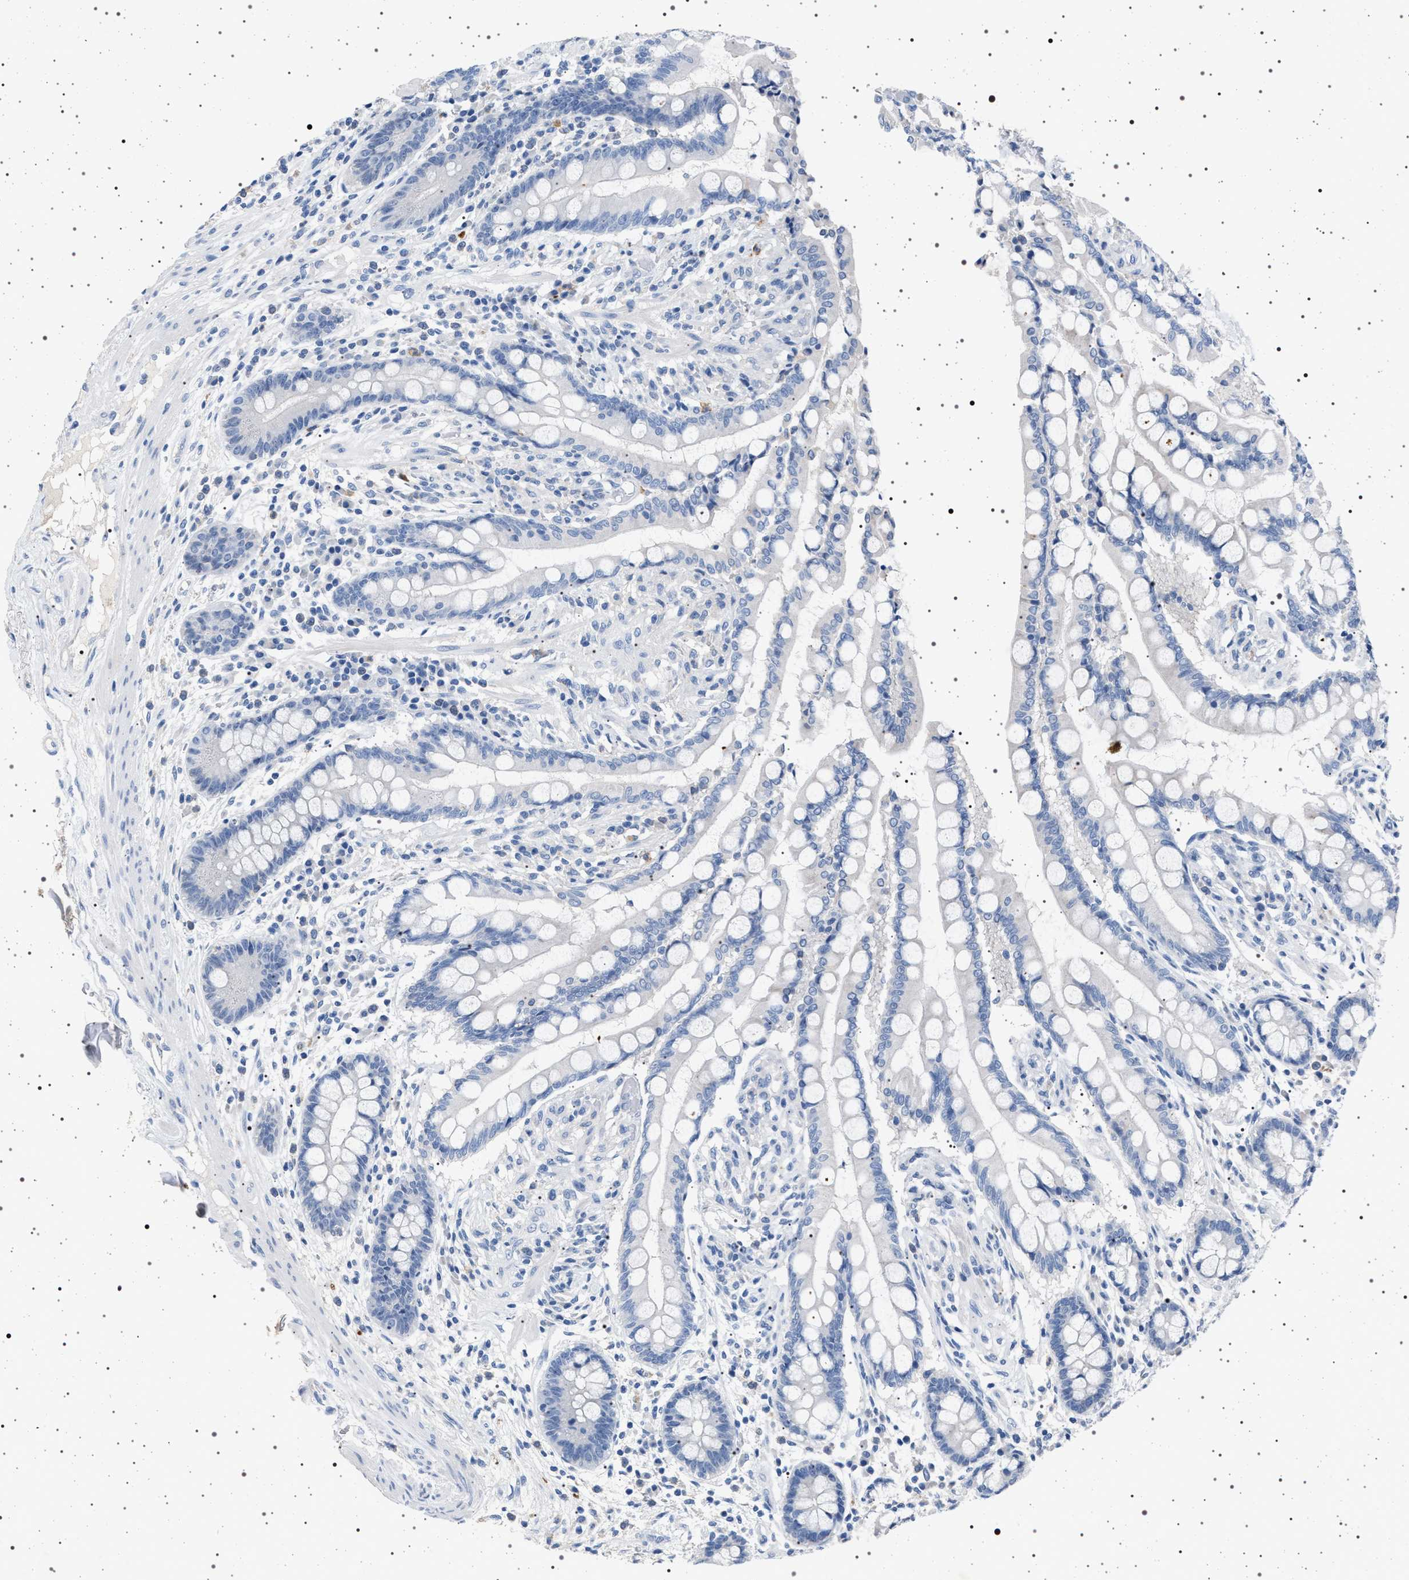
{"staining": {"intensity": "negative", "quantity": "none", "location": "none"}, "tissue": "colon", "cell_type": "Endothelial cells", "image_type": "normal", "snomed": [{"axis": "morphology", "description": "Normal tissue, NOS"}, {"axis": "topography", "description": "Colon"}], "caption": "High power microscopy image of an immunohistochemistry (IHC) image of normal colon, revealing no significant expression in endothelial cells. Brightfield microscopy of immunohistochemistry stained with DAB (3,3'-diaminobenzidine) (brown) and hematoxylin (blue), captured at high magnification.", "gene": "NAT9", "patient": {"sex": "male", "age": 73}}